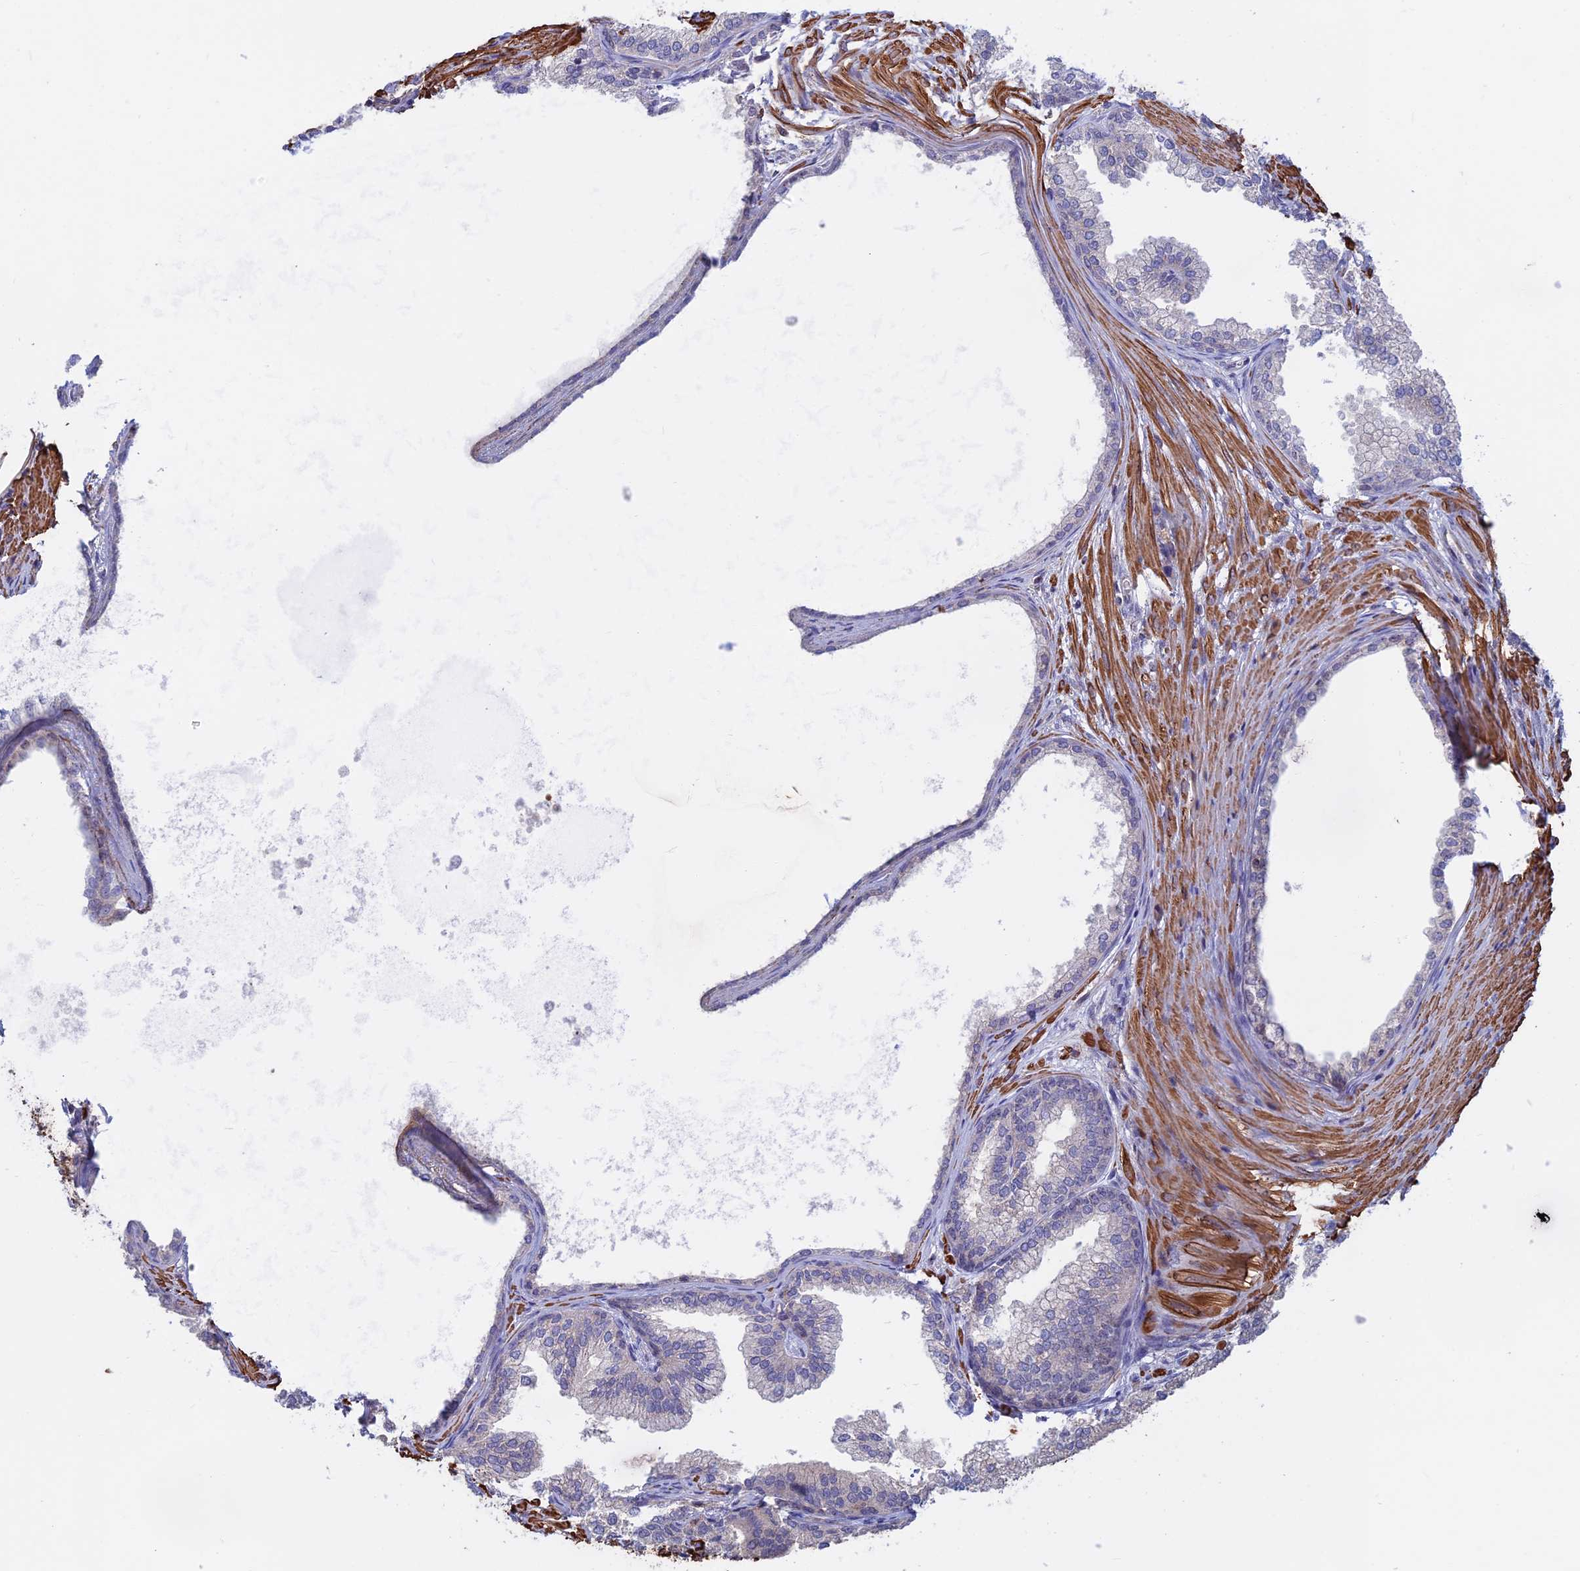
{"staining": {"intensity": "negative", "quantity": "none", "location": "none"}, "tissue": "prostate", "cell_type": "Glandular cells", "image_type": "normal", "snomed": [{"axis": "morphology", "description": "Normal tissue, NOS"}, {"axis": "topography", "description": "Prostate"}], "caption": "This is an immunohistochemistry photomicrograph of benign human prostate. There is no expression in glandular cells.", "gene": "LYPD5", "patient": {"sex": "male", "age": 76}}